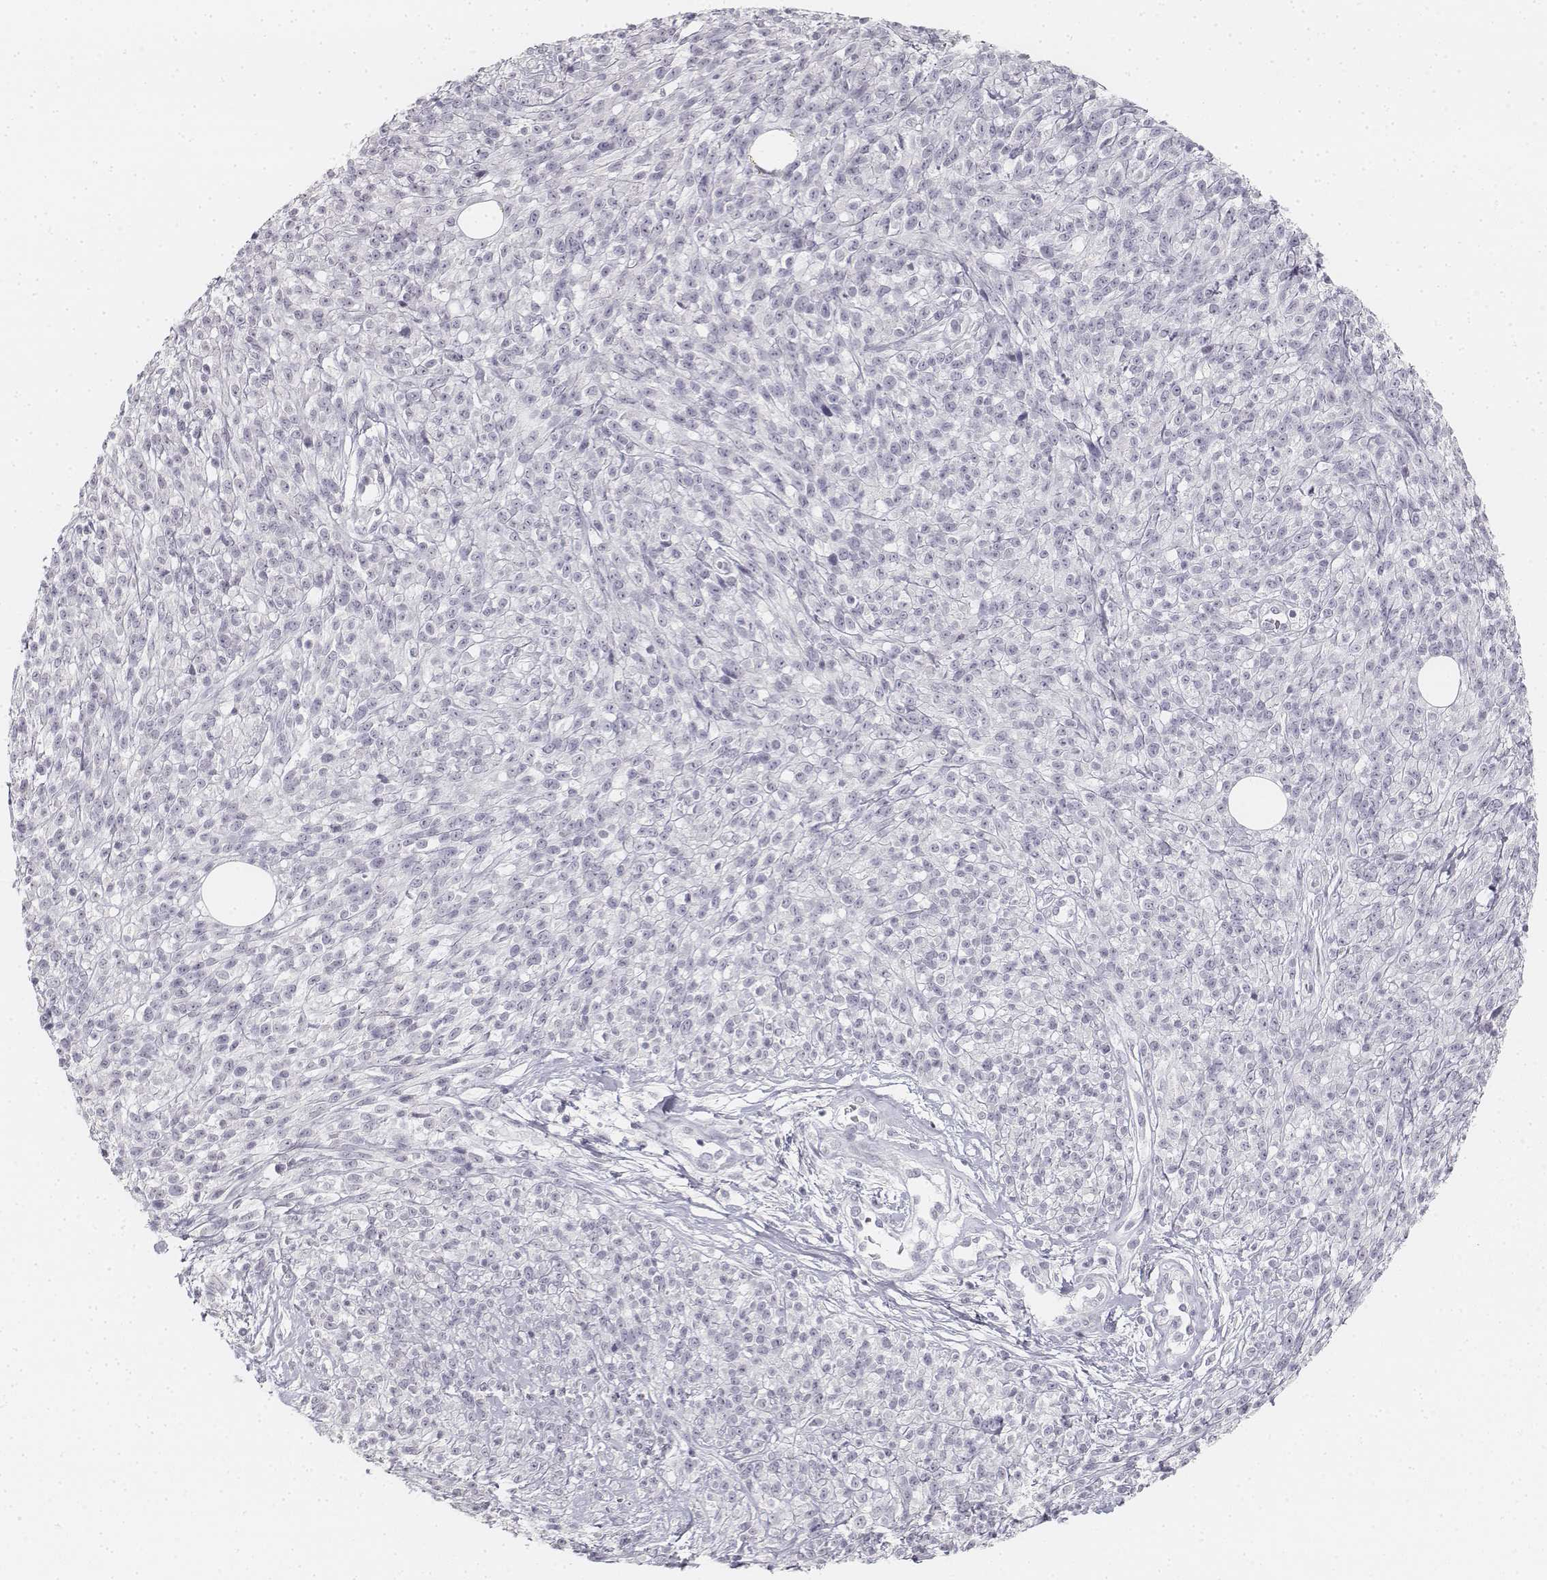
{"staining": {"intensity": "negative", "quantity": "none", "location": "none"}, "tissue": "melanoma", "cell_type": "Tumor cells", "image_type": "cancer", "snomed": [{"axis": "morphology", "description": "Malignant melanoma, NOS"}, {"axis": "topography", "description": "Skin"}, {"axis": "topography", "description": "Skin of trunk"}], "caption": "Tumor cells are negative for protein expression in human malignant melanoma.", "gene": "DSG4", "patient": {"sex": "male", "age": 74}}